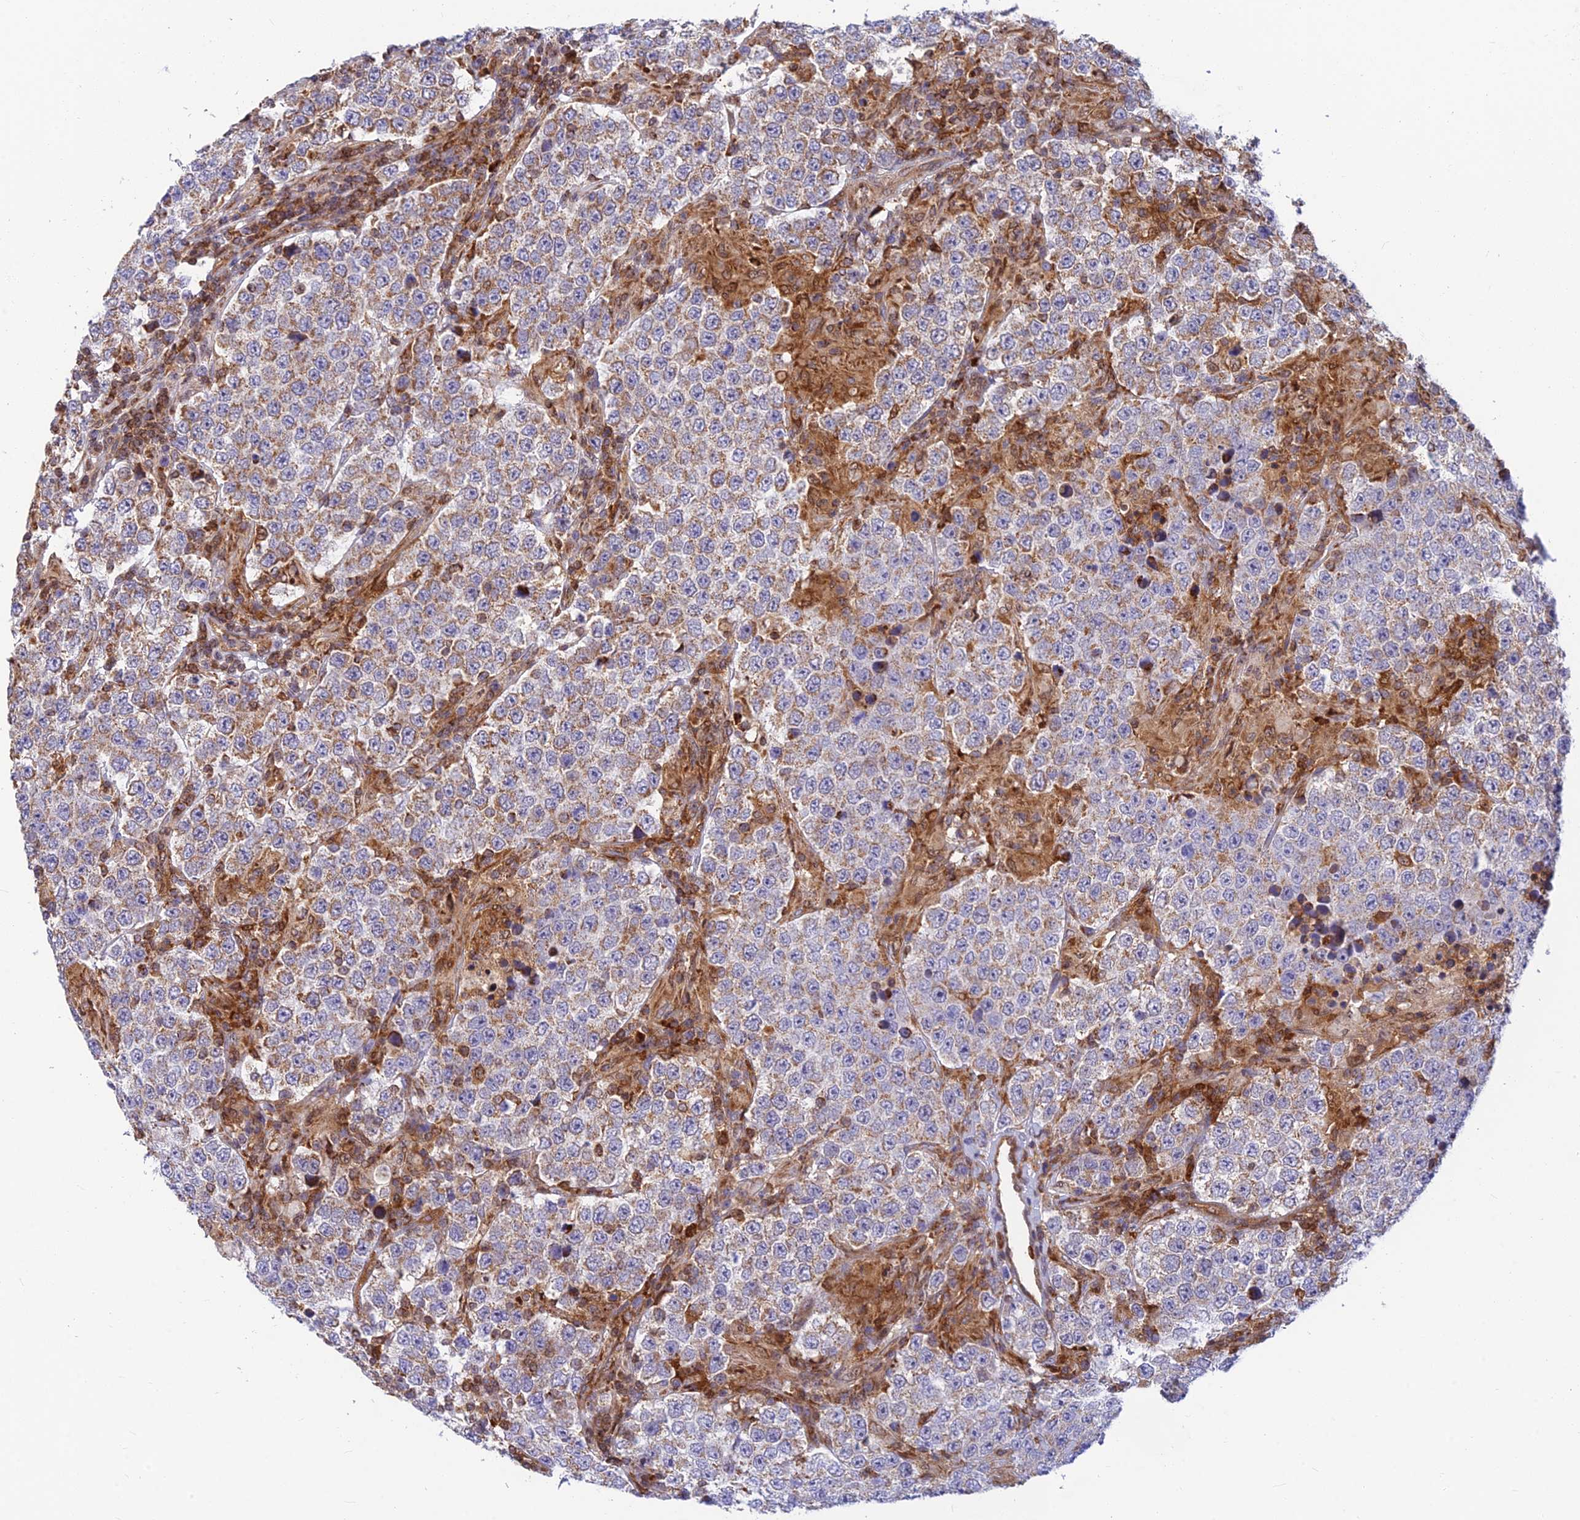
{"staining": {"intensity": "moderate", "quantity": "25%-75%", "location": "cytoplasmic/membranous"}, "tissue": "testis cancer", "cell_type": "Tumor cells", "image_type": "cancer", "snomed": [{"axis": "morphology", "description": "Normal tissue, NOS"}, {"axis": "morphology", "description": "Urothelial carcinoma, High grade"}, {"axis": "morphology", "description": "Seminoma, NOS"}, {"axis": "morphology", "description": "Carcinoma, Embryonal, NOS"}, {"axis": "topography", "description": "Urinary bladder"}, {"axis": "topography", "description": "Testis"}], "caption": "Tumor cells show medium levels of moderate cytoplasmic/membranous staining in approximately 25%-75% of cells in human urothelial carcinoma (high-grade) (testis). The protein is shown in brown color, while the nuclei are stained blue.", "gene": "LYSMD2", "patient": {"sex": "male", "age": 41}}